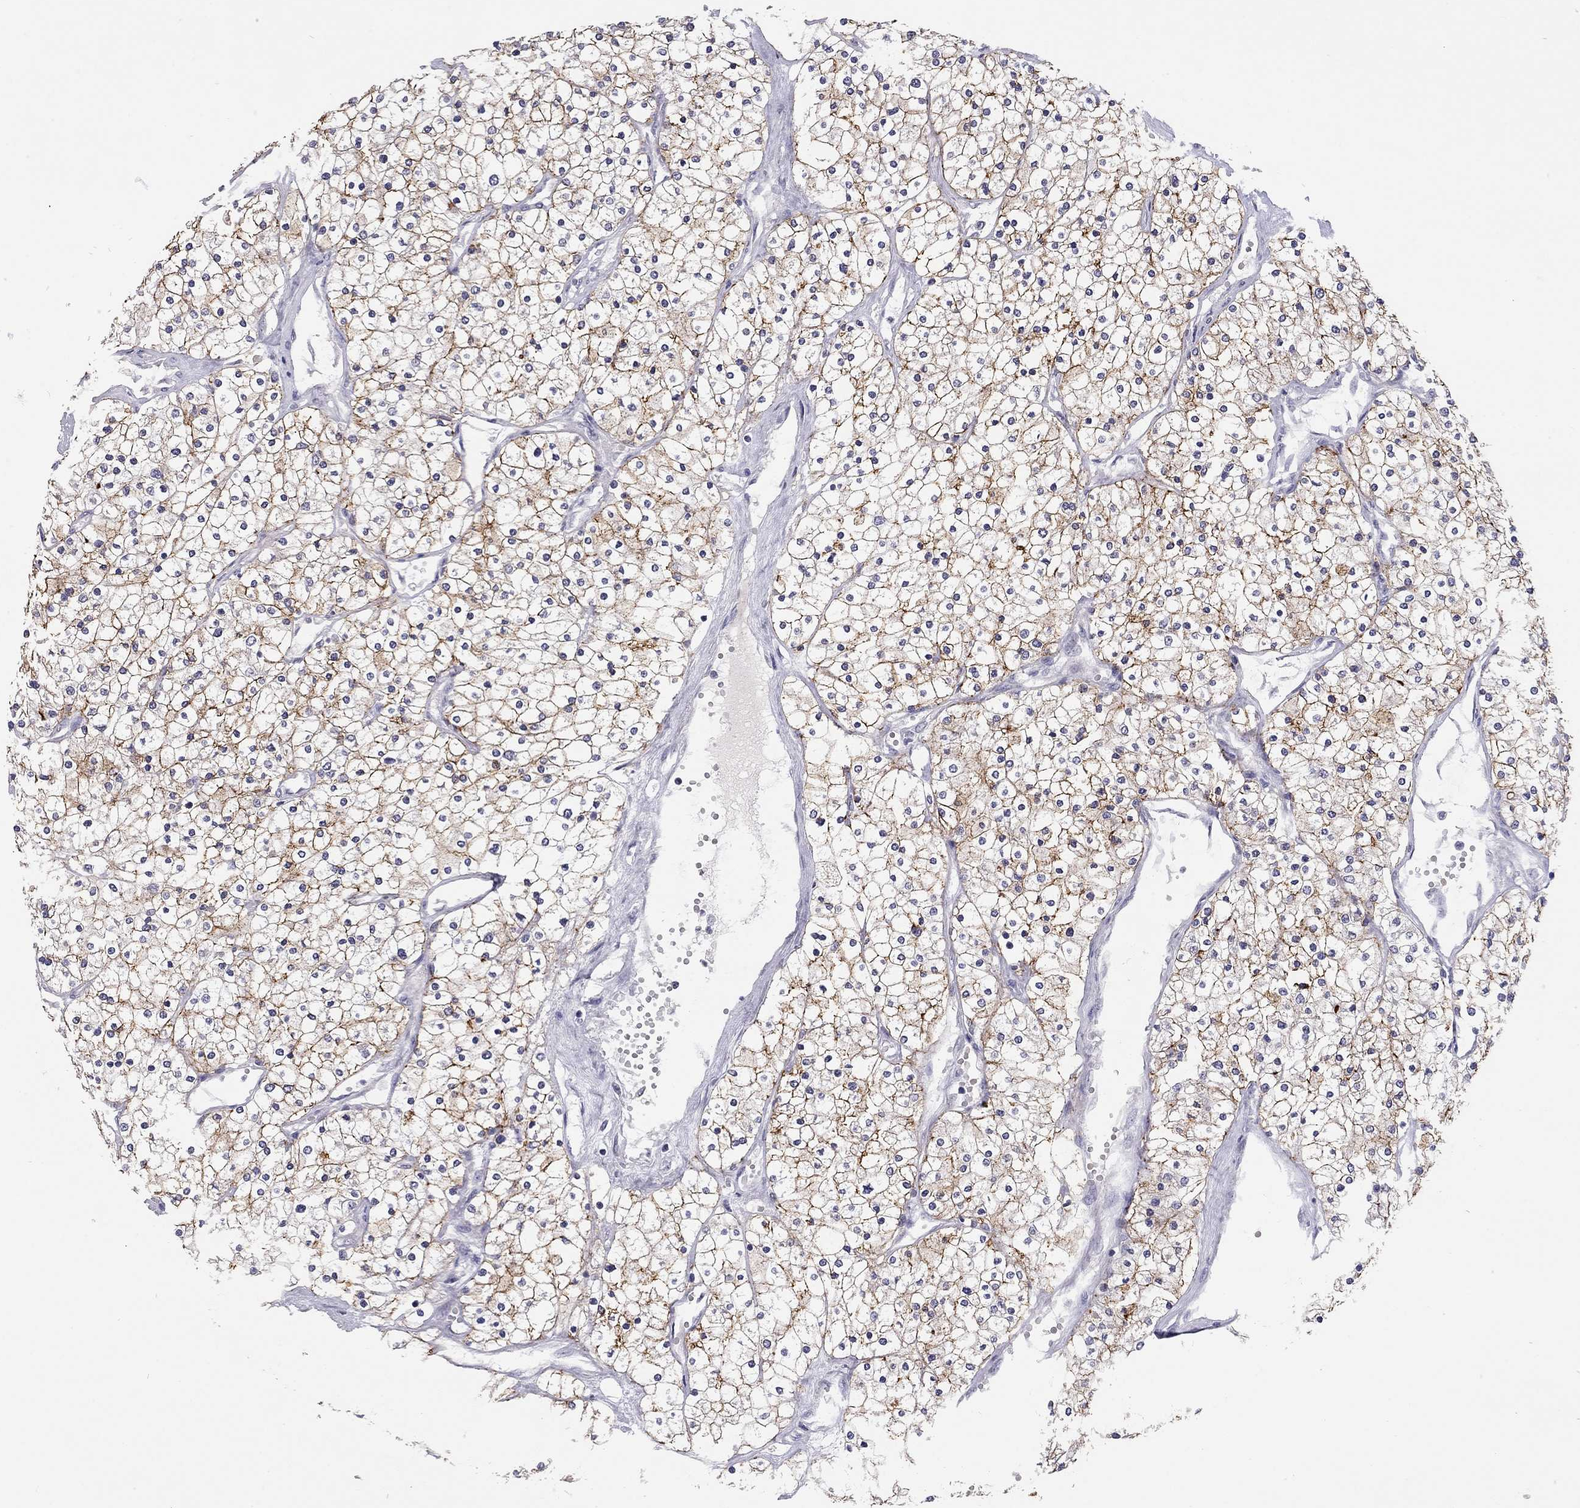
{"staining": {"intensity": "strong", "quantity": ">75%", "location": "cytoplasmic/membranous"}, "tissue": "renal cancer", "cell_type": "Tumor cells", "image_type": "cancer", "snomed": [{"axis": "morphology", "description": "Adenocarcinoma, NOS"}, {"axis": "topography", "description": "Kidney"}], "caption": "This is a micrograph of immunohistochemistry staining of adenocarcinoma (renal), which shows strong positivity in the cytoplasmic/membranous of tumor cells.", "gene": "SCARB1", "patient": {"sex": "male", "age": 80}}